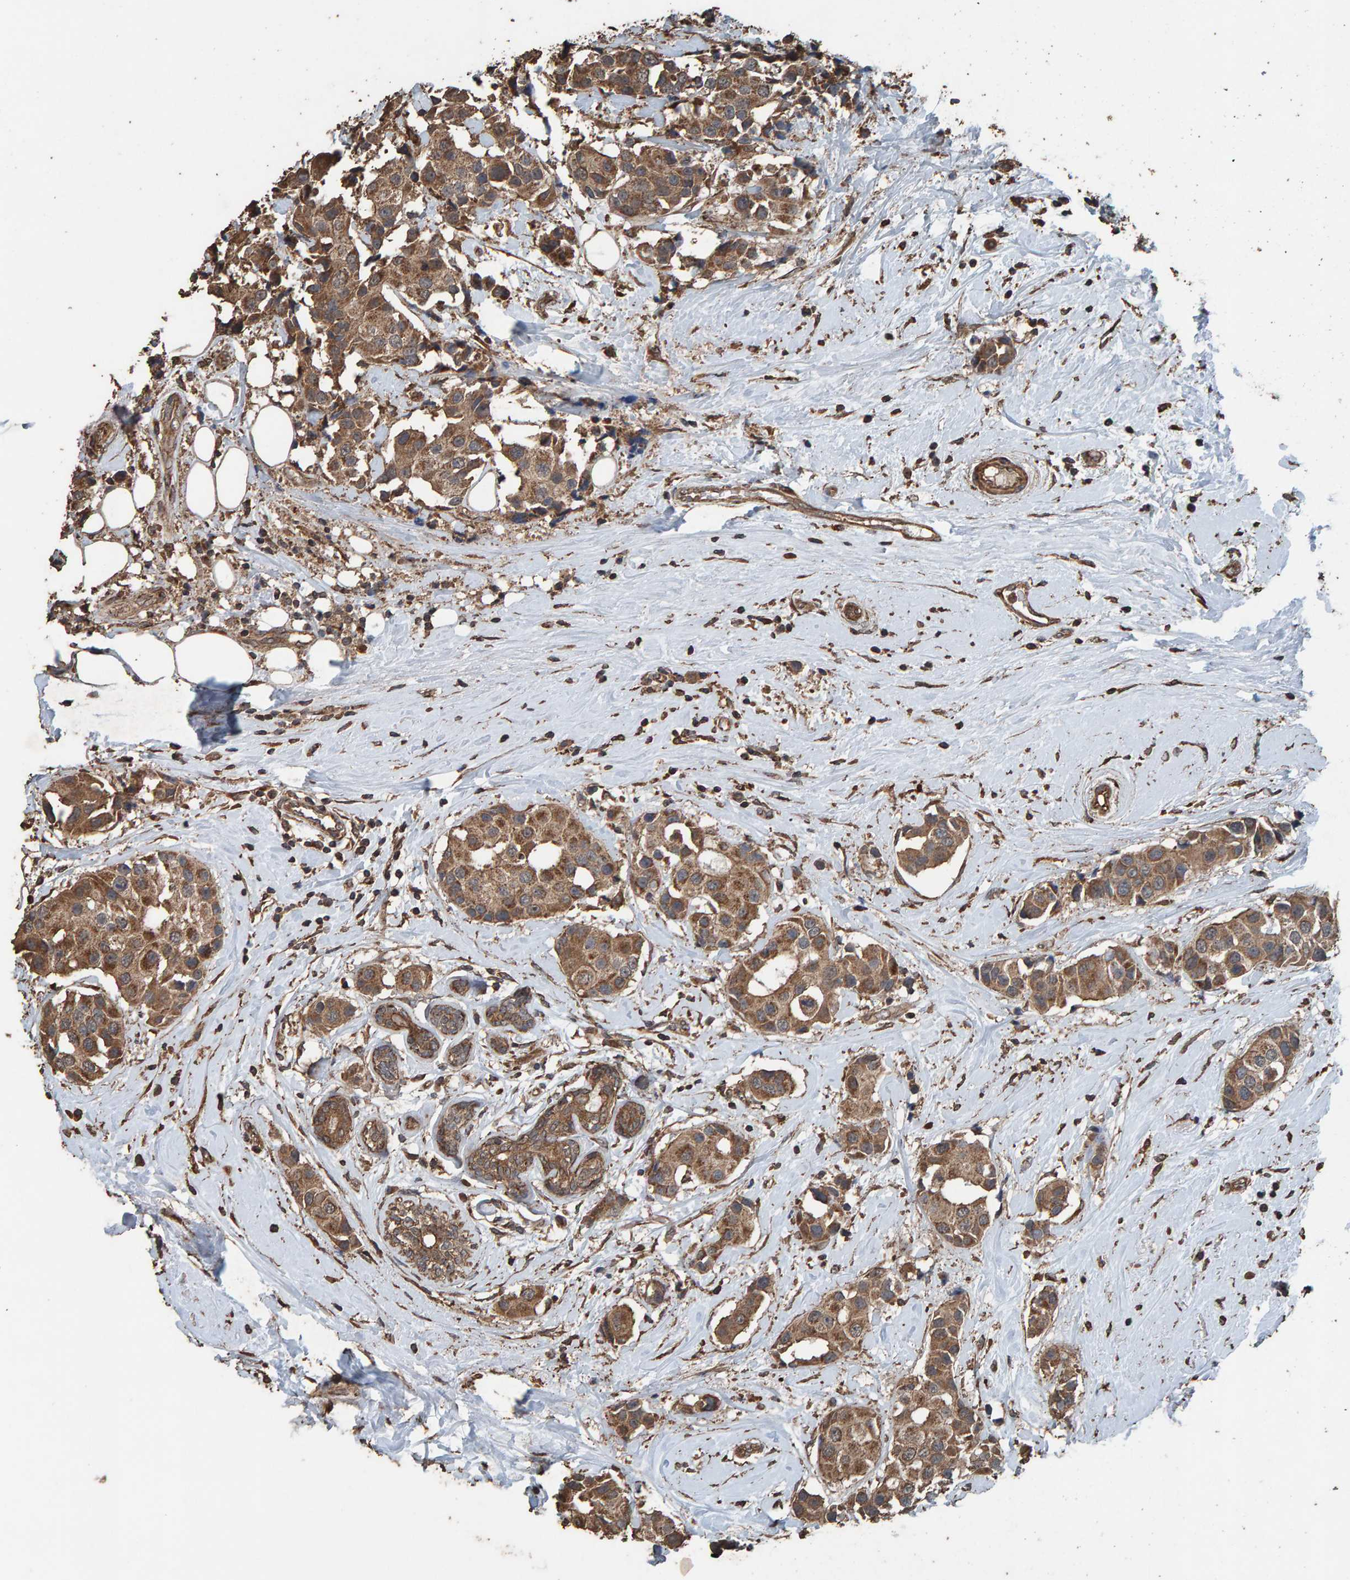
{"staining": {"intensity": "moderate", "quantity": ">75%", "location": "cytoplasmic/membranous"}, "tissue": "breast cancer", "cell_type": "Tumor cells", "image_type": "cancer", "snomed": [{"axis": "morphology", "description": "Normal tissue, NOS"}, {"axis": "morphology", "description": "Duct carcinoma"}, {"axis": "topography", "description": "Breast"}], "caption": "This image reveals immunohistochemistry staining of human intraductal carcinoma (breast), with medium moderate cytoplasmic/membranous positivity in approximately >75% of tumor cells.", "gene": "DUS1L", "patient": {"sex": "female", "age": 39}}